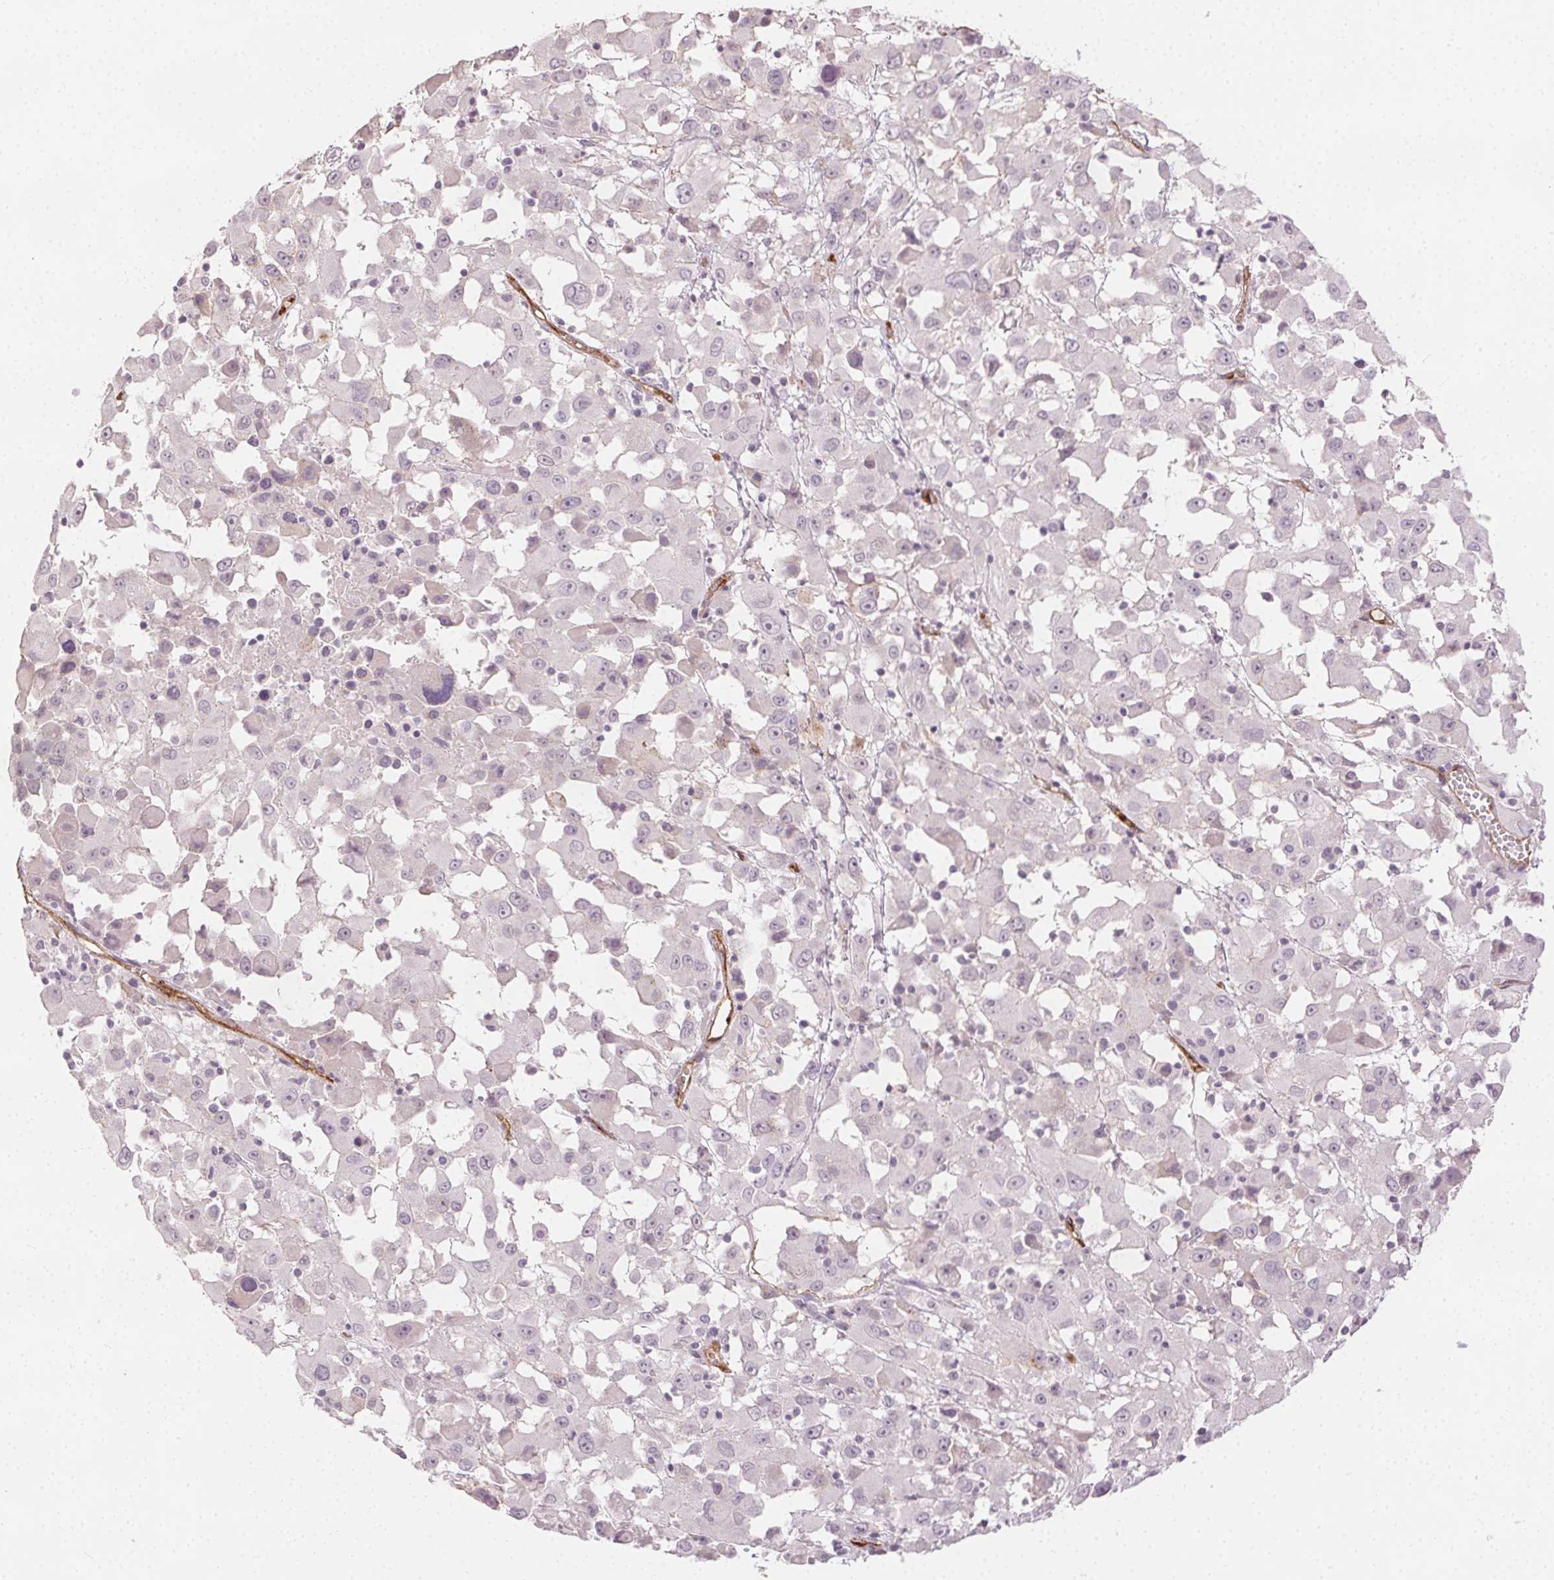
{"staining": {"intensity": "negative", "quantity": "none", "location": "none"}, "tissue": "melanoma", "cell_type": "Tumor cells", "image_type": "cancer", "snomed": [{"axis": "morphology", "description": "Malignant melanoma, Metastatic site"}, {"axis": "topography", "description": "Soft tissue"}], "caption": "Tumor cells show no significant protein expression in malignant melanoma (metastatic site). Nuclei are stained in blue.", "gene": "PODXL", "patient": {"sex": "male", "age": 50}}